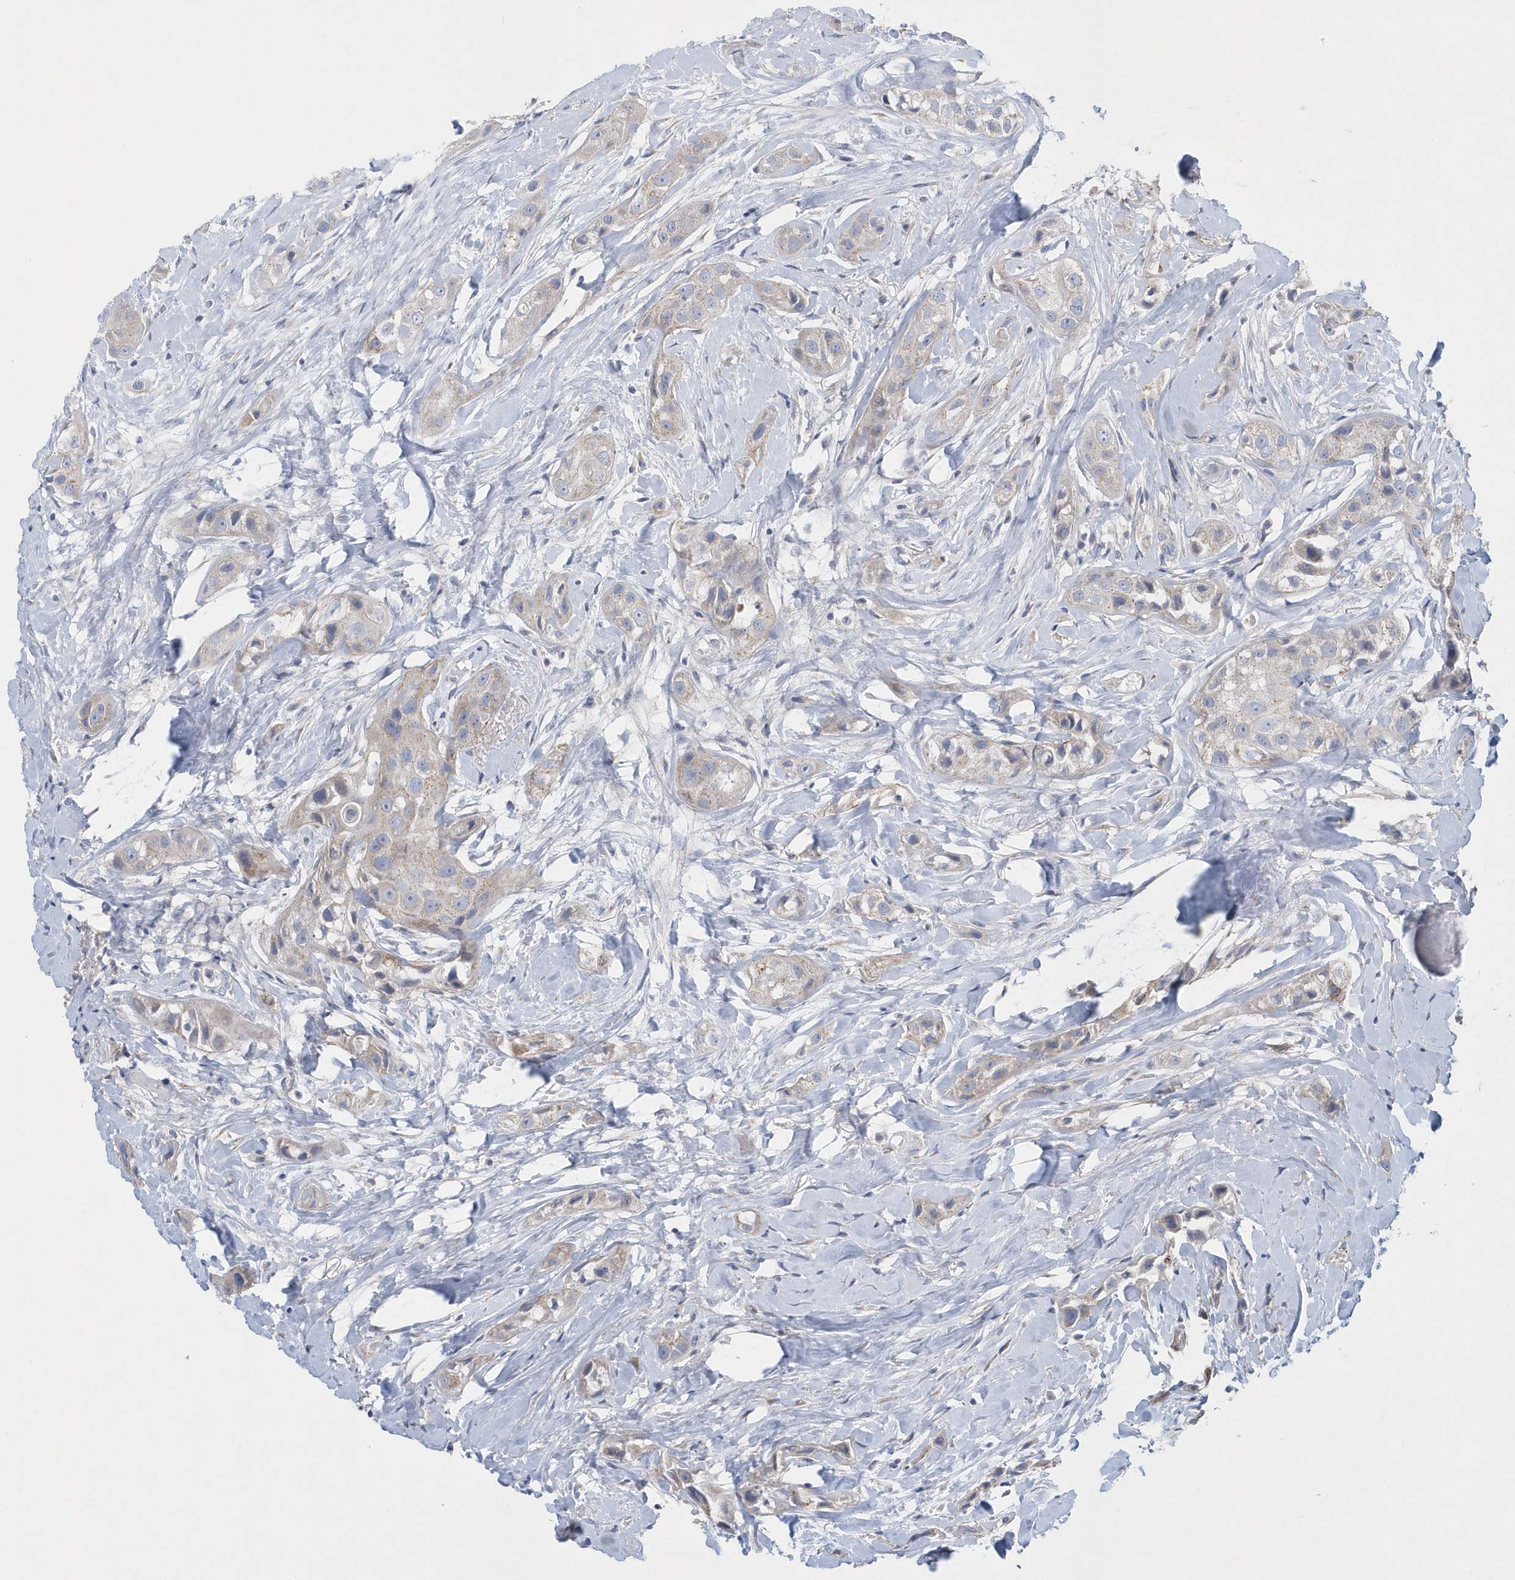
{"staining": {"intensity": "negative", "quantity": "none", "location": "none"}, "tissue": "head and neck cancer", "cell_type": "Tumor cells", "image_type": "cancer", "snomed": [{"axis": "morphology", "description": "Normal tissue, NOS"}, {"axis": "morphology", "description": "Squamous cell carcinoma, NOS"}, {"axis": "topography", "description": "Skeletal muscle"}, {"axis": "topography", "description": "Head-Neck"}], "caption": "Immunohistochemistry (IHC) photomicrograph of head and neck cancer stained for a protein (brown), which reveals no staining in tumor cells. The staining was performed using DAB to visualize the protein expression in brown, while the nuclei were stained in blue with hematoxylin (Magnification: 20x).", "gene": "SPATA18", "patient": {"sex": "male", "age": 51}}